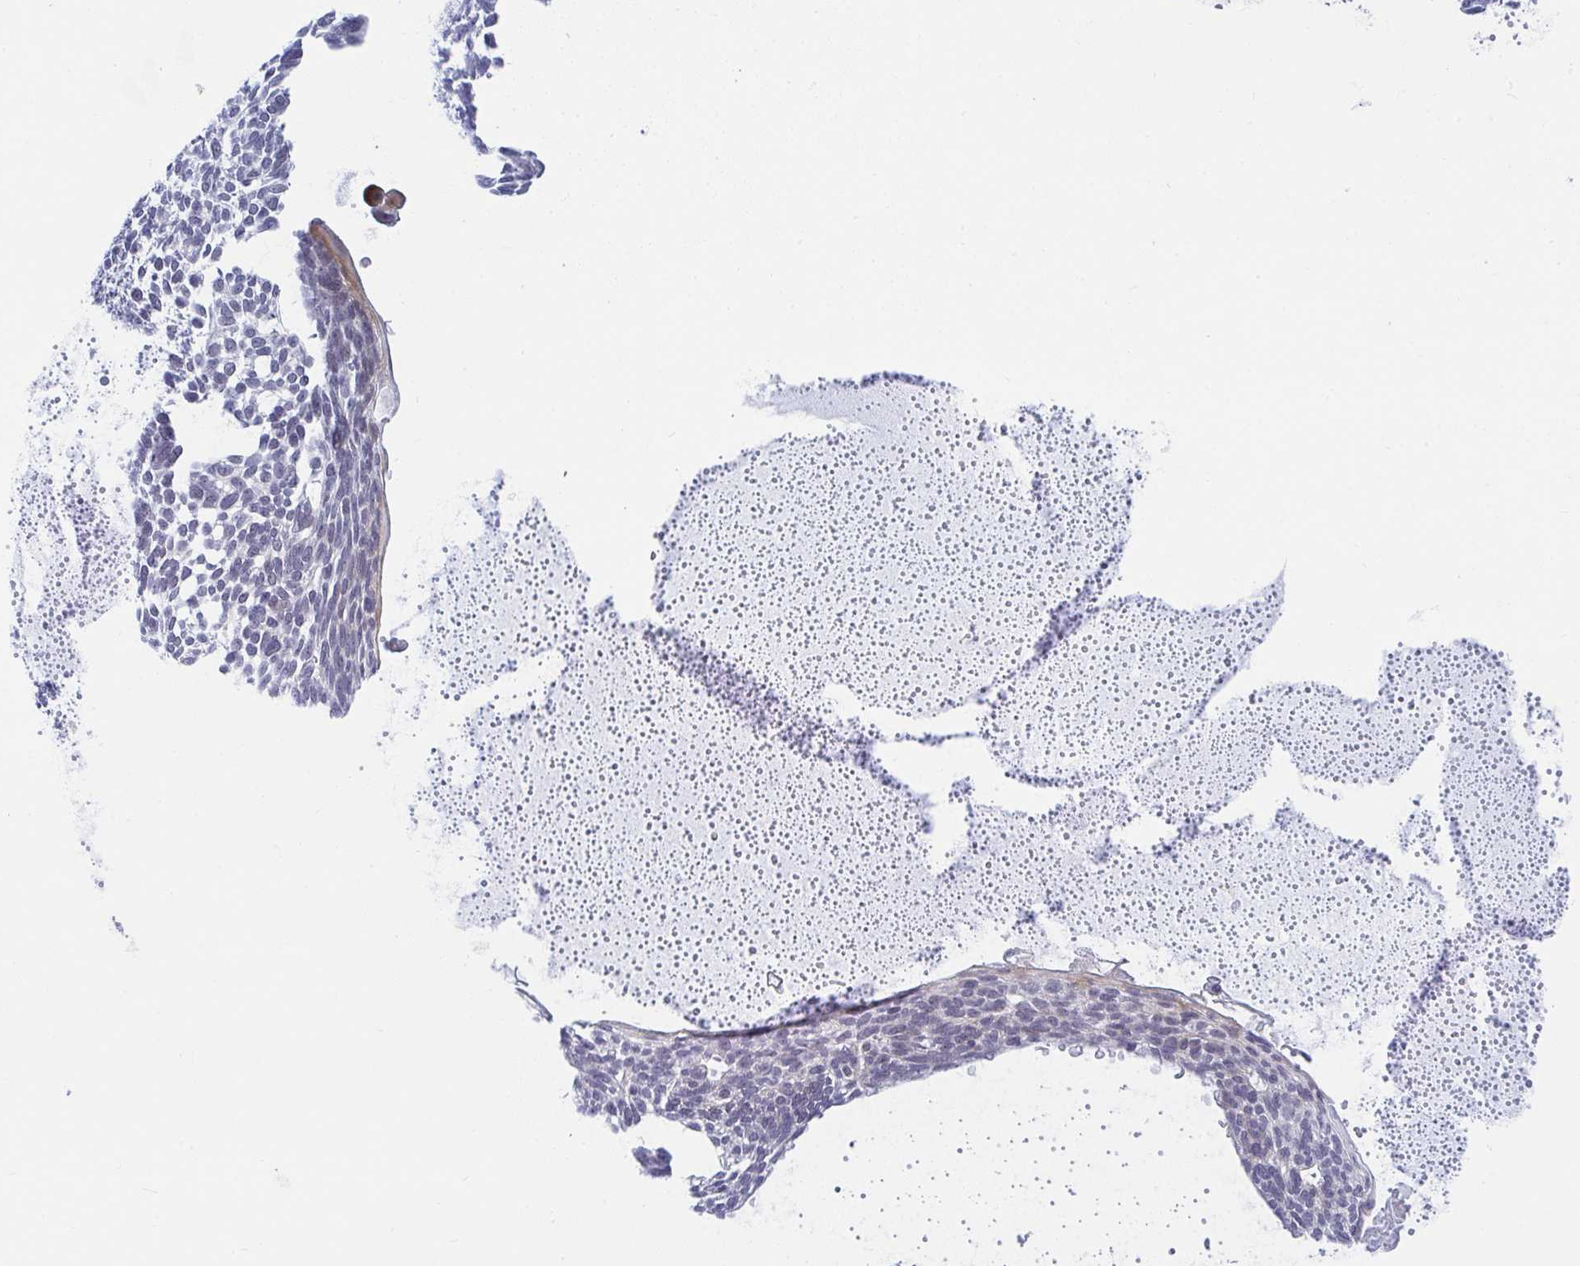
{"staining": {"intensity": "weak", "quantity": "25%-75%", "location": "cytoplasmic/membranous,nuclear"}, "tissue": "skin cancer", "cell_type": "Tumor cells", "image_type": "cancer", "snomed": [{"axis": "morphology", "description": "Basal cell carcinoma"}, {"axis": "topography", "description": "Skin"}, {"axis": "topography", "description": "Skin of face"}], "caption": "A brown stain highlights weak cytoplasmic/membranous and nuclear positivity of a protein in human basal cell carcinoma (skin) tumor cells.", "gene": "DAOA", "patient": {"sex": "male", "age": 83}}